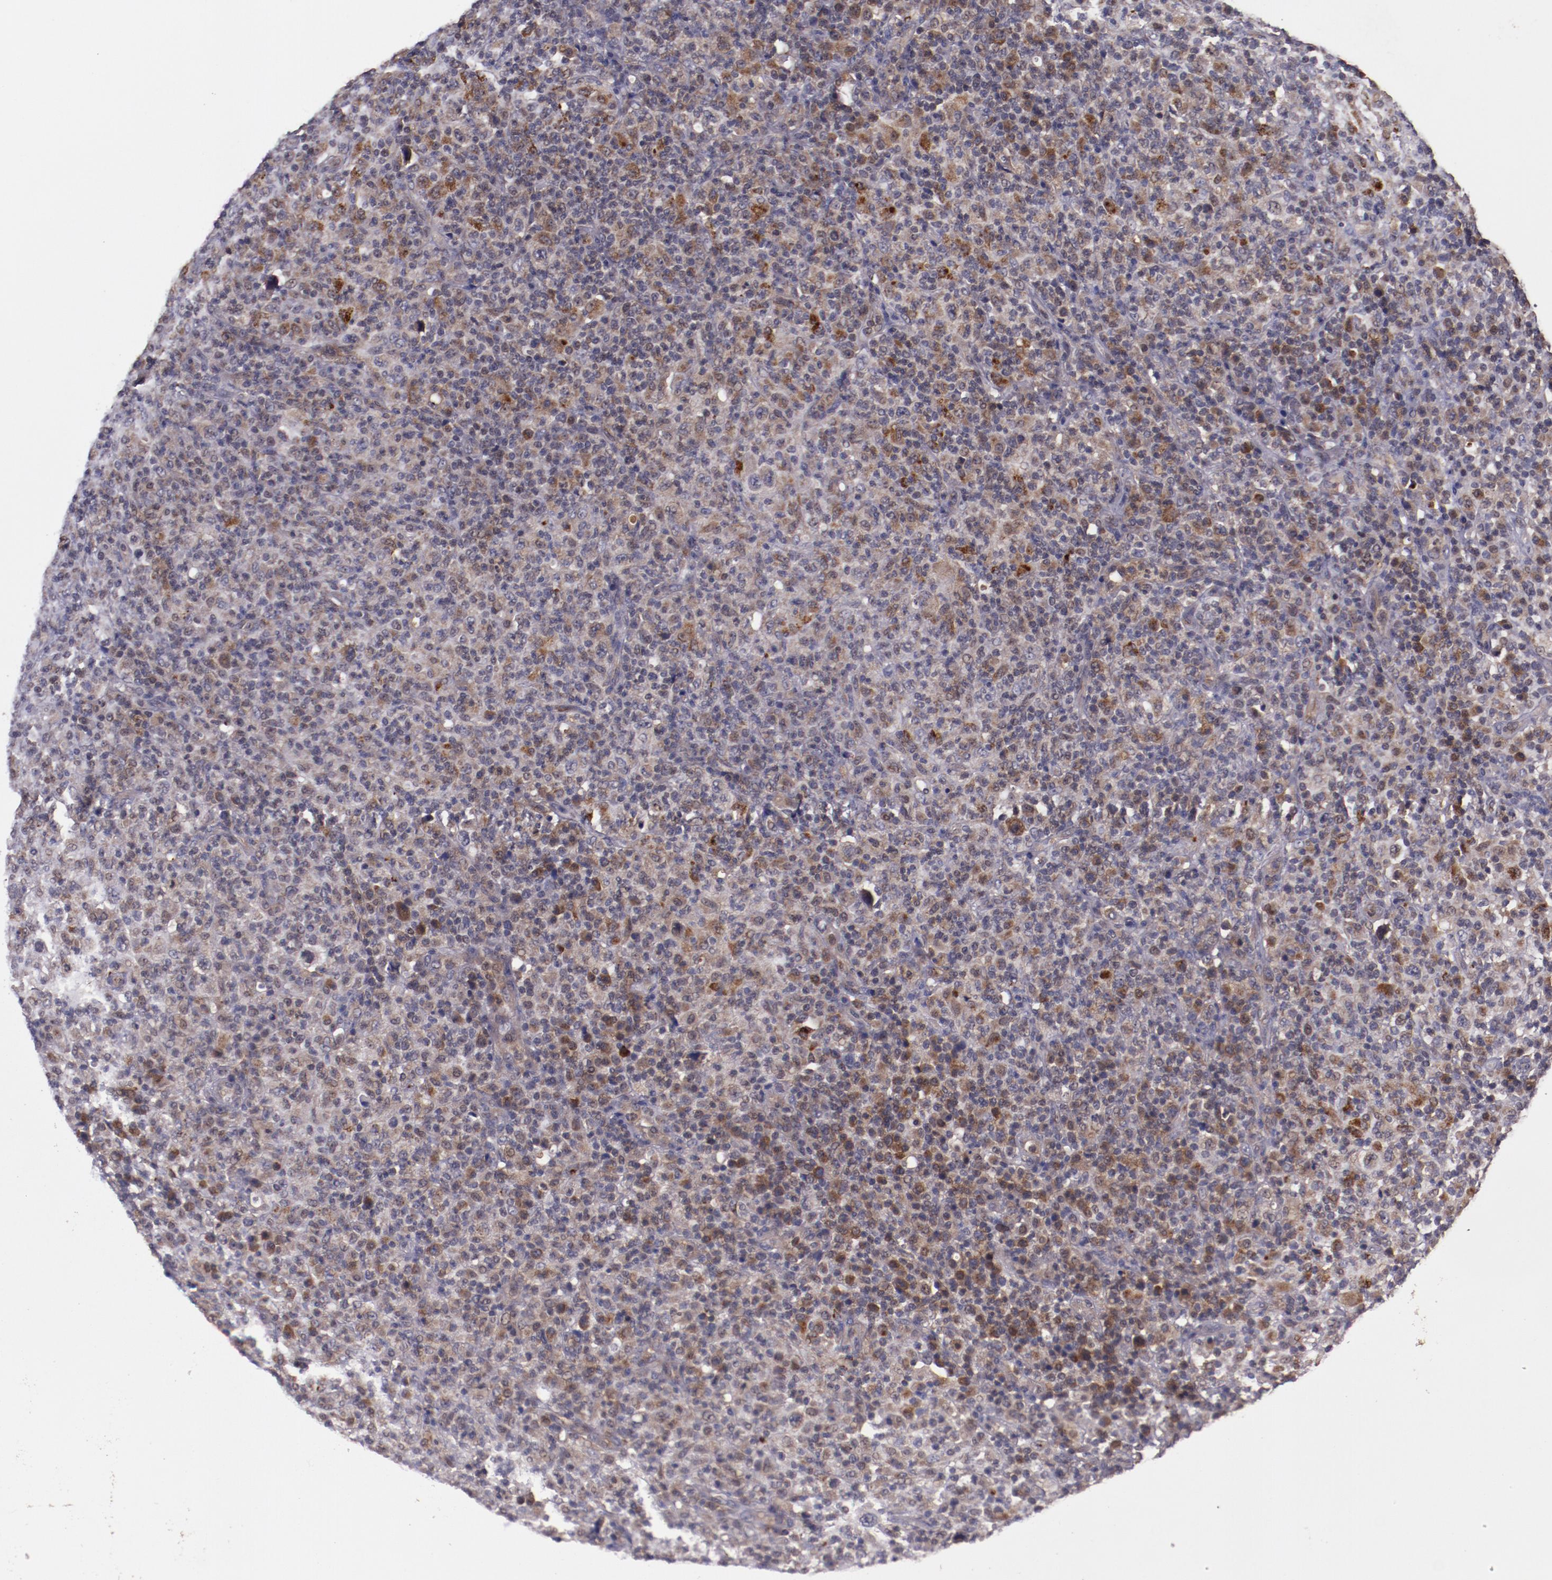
{"staining": {"intensity": "moderate", "quantity": "25%-75%", "location": "cytoplasmic/membranous"}, "tissue": "lymphoma", "cell_type": "Tumor cells", "image_type": "cancer", "snomed": [{"axis": "morphology", "description": "Hodgkin's disease, NOS"}, {"axis": "topography", "description": "Lymph node"}], "caption": "Protein staining exhibits moderate cytoplasmic/membranous expression in about 25%-75% of tumor cells in lymphoma.", "gene": "FTSJ1", "patient": {"sex": "male", "age": 65}}